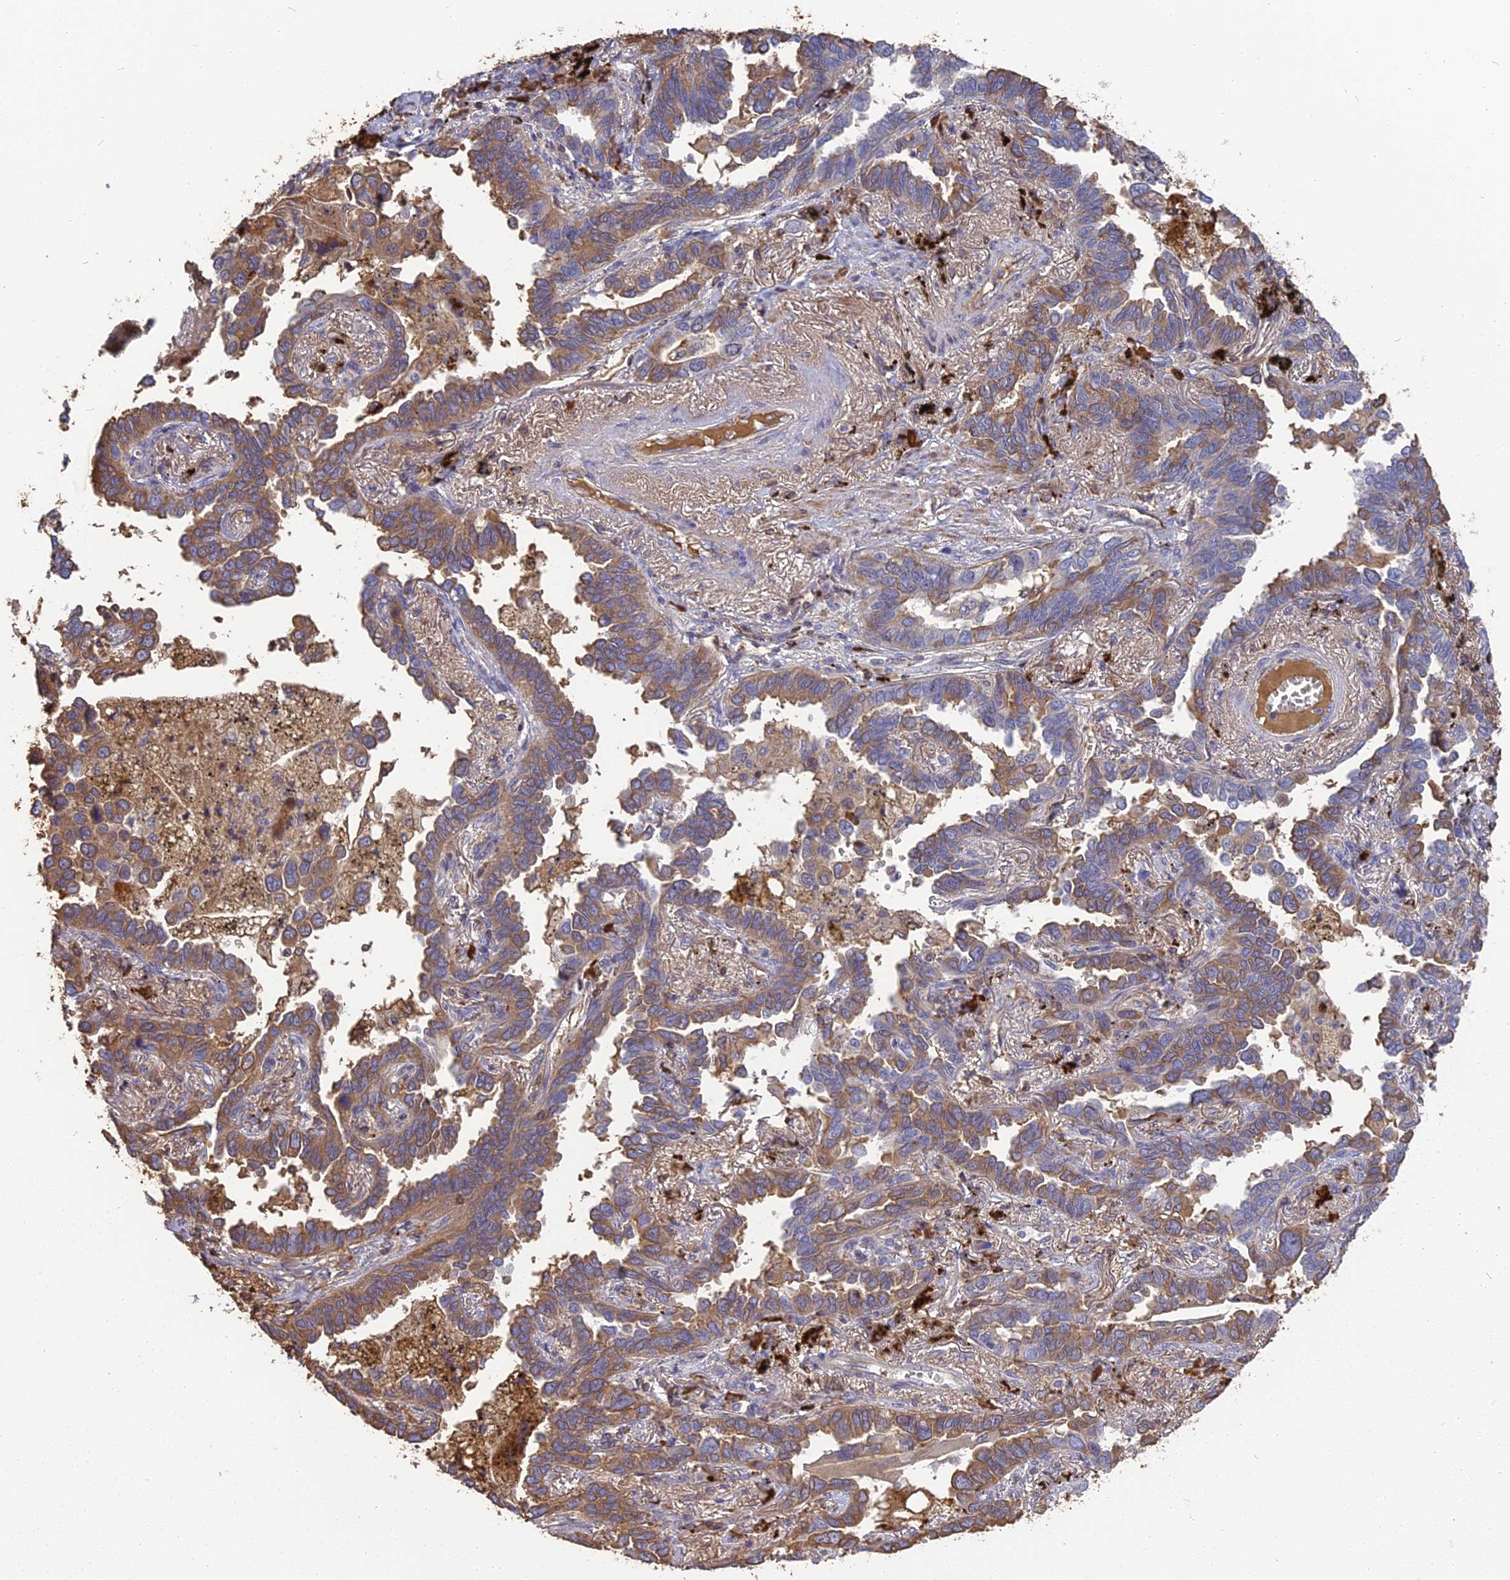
{"staining": {"intensity": "moderate", "quantity": "25%-75%", "location": "cytoplasmic/membranous"}, "tissue": "lung cancer", "cell_type": "Tumor cells", "image_type": "cancer", "snomed": [{"axis": "morphology", "description": "Adenocarcinoma, NOS"}, {"axis": "topography", "description": "Lung"}], "caption": "Immunohistochemistry micrograph of neoplastic tissue: human lung cancer stained using immunohistochemistry (IHC) reveals medium levels of moderate protein expression localized specifically in the cytoplasmic/membranous of tumor cells, appearing as a cytoplasmic/membranous brown color.", "gene": "ERMAP", "patient": {"sex": "male", "age": 67}}